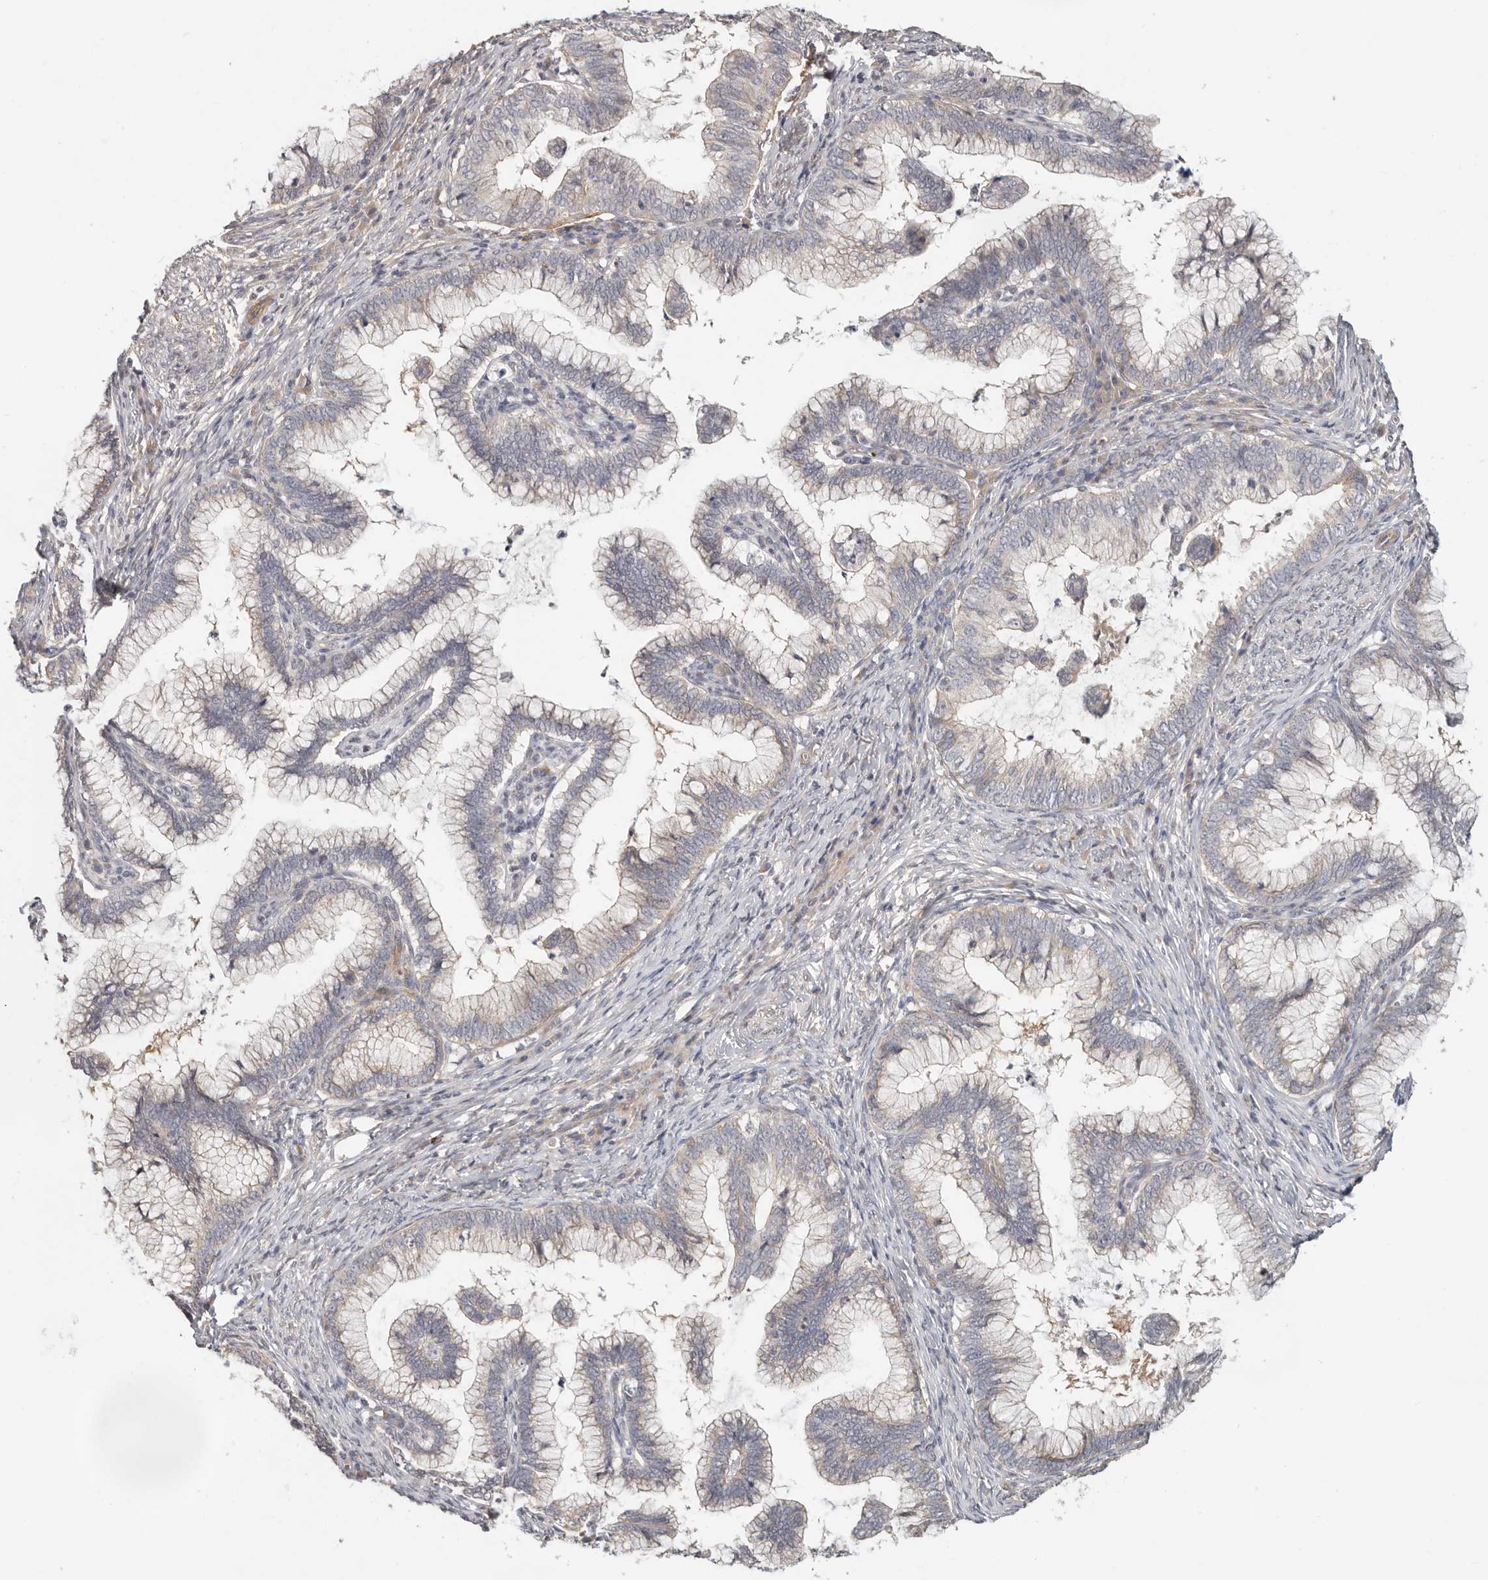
{"staining": {"intensity": "negative", "quantity": "none", "location": "none"}, "tissue": "cervical cancer", "cell_type": "Tumor cells", "image_type": "cancer", "snomed": [{"axis": "morphology", "description": "Adenocarcinoma, NOS"}, {"axis": "topography", "description": "Cervix"}], "caption": "Cervical cancer stained for a protein using immunohistochemistry shows no expression tumor cells.", "gene": "ZRANB1", "patient": {"sex": "female", "age": 36}}